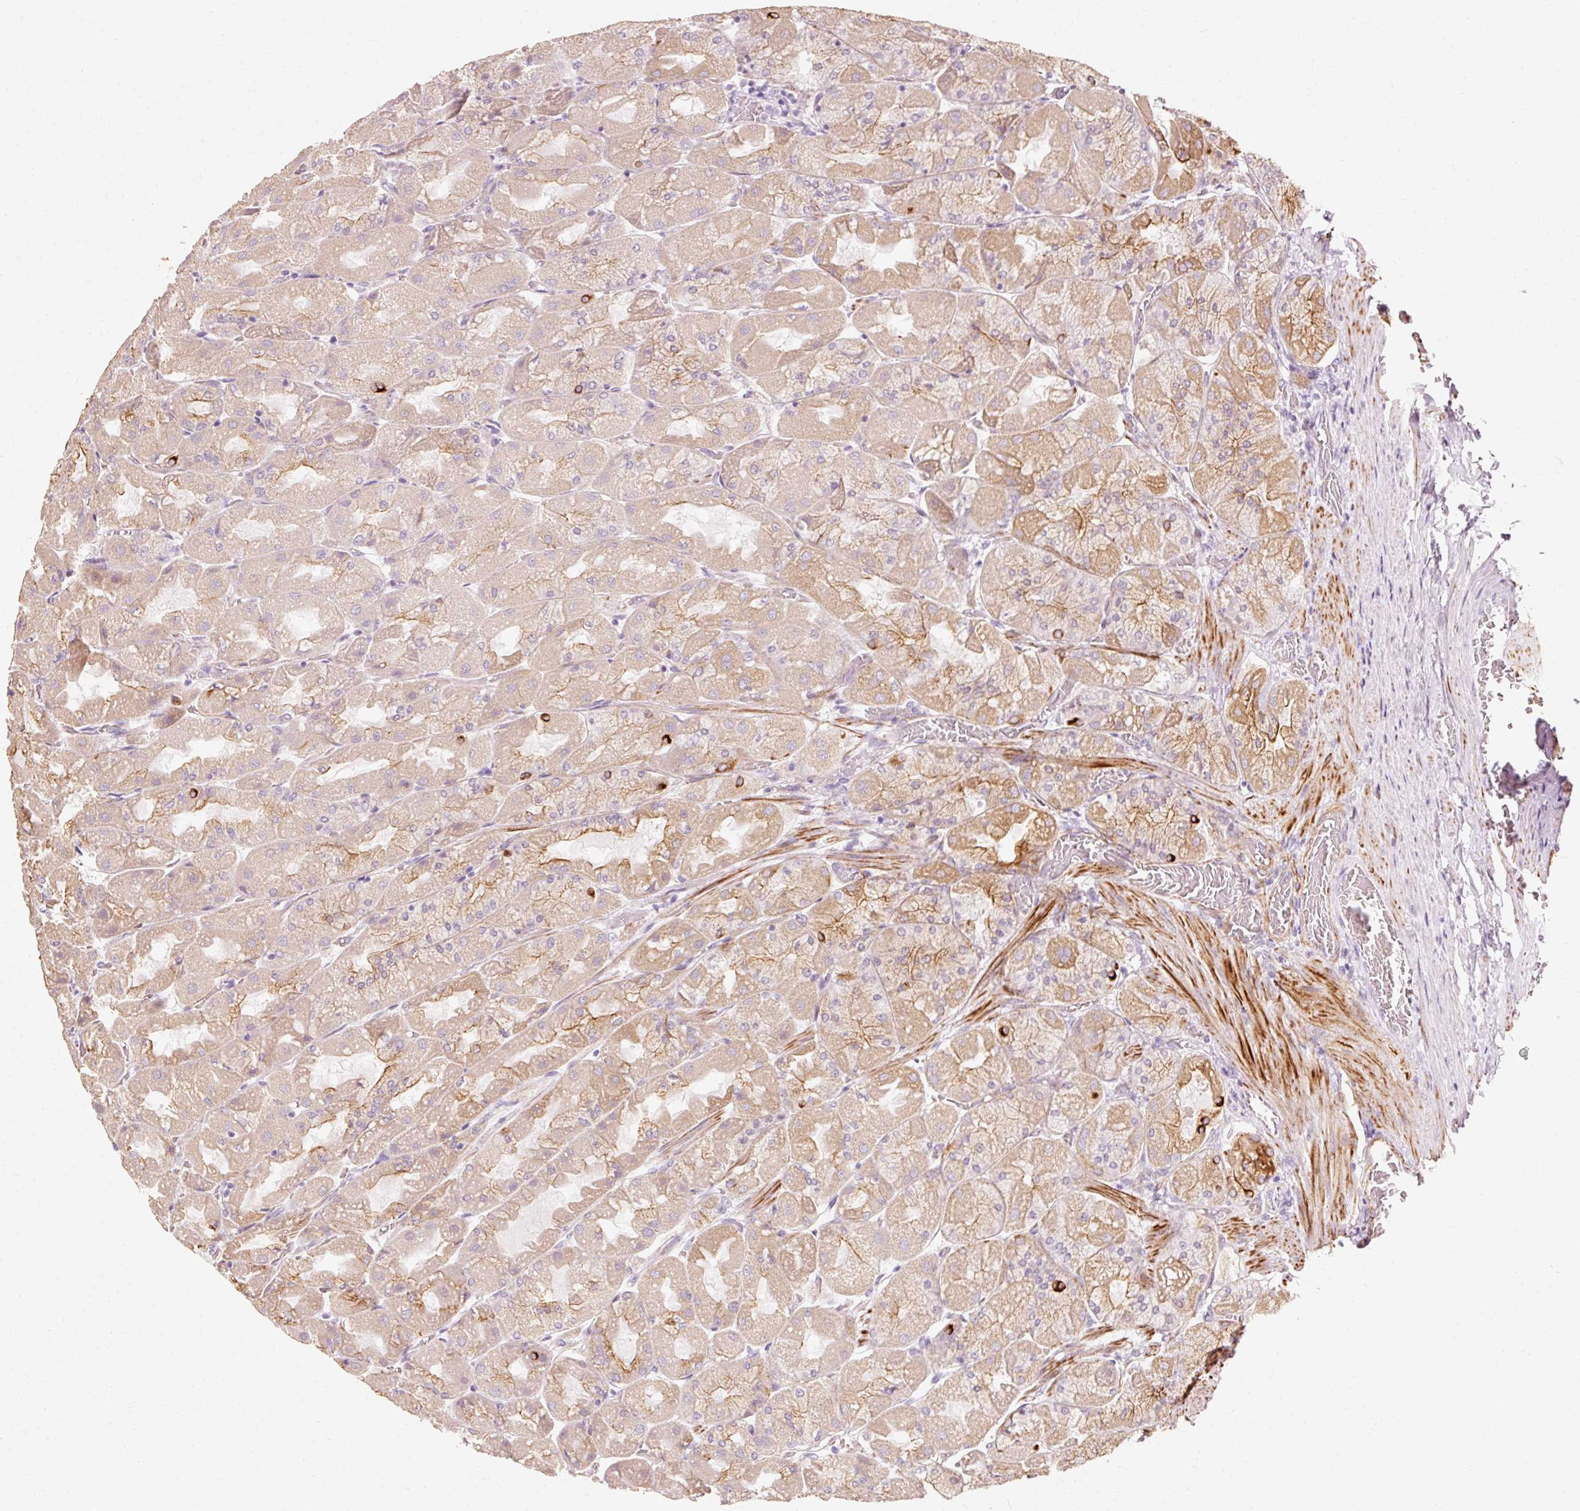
{"staining": {"intensity": "strong", "quantity": "25%-75%", "location": "cytoplasmic/membranous"}, "tissue": "stomach", "cell_type": "Glandular cells", "image_type": "normal", "snomed": [{"axis": "morphology", "description": "Normal tissue, NOS"}, {"axis": "topography", "description": "Stomach"}], "caption": "The micrograph displays immunohistochemical staining of normal stomach. There is strong cytoplasmic/membranous expression is identified in about 25%-75% of glandular cells.", "gene": "TRIM73", "patient": {"sex": "female", "age": 61}}